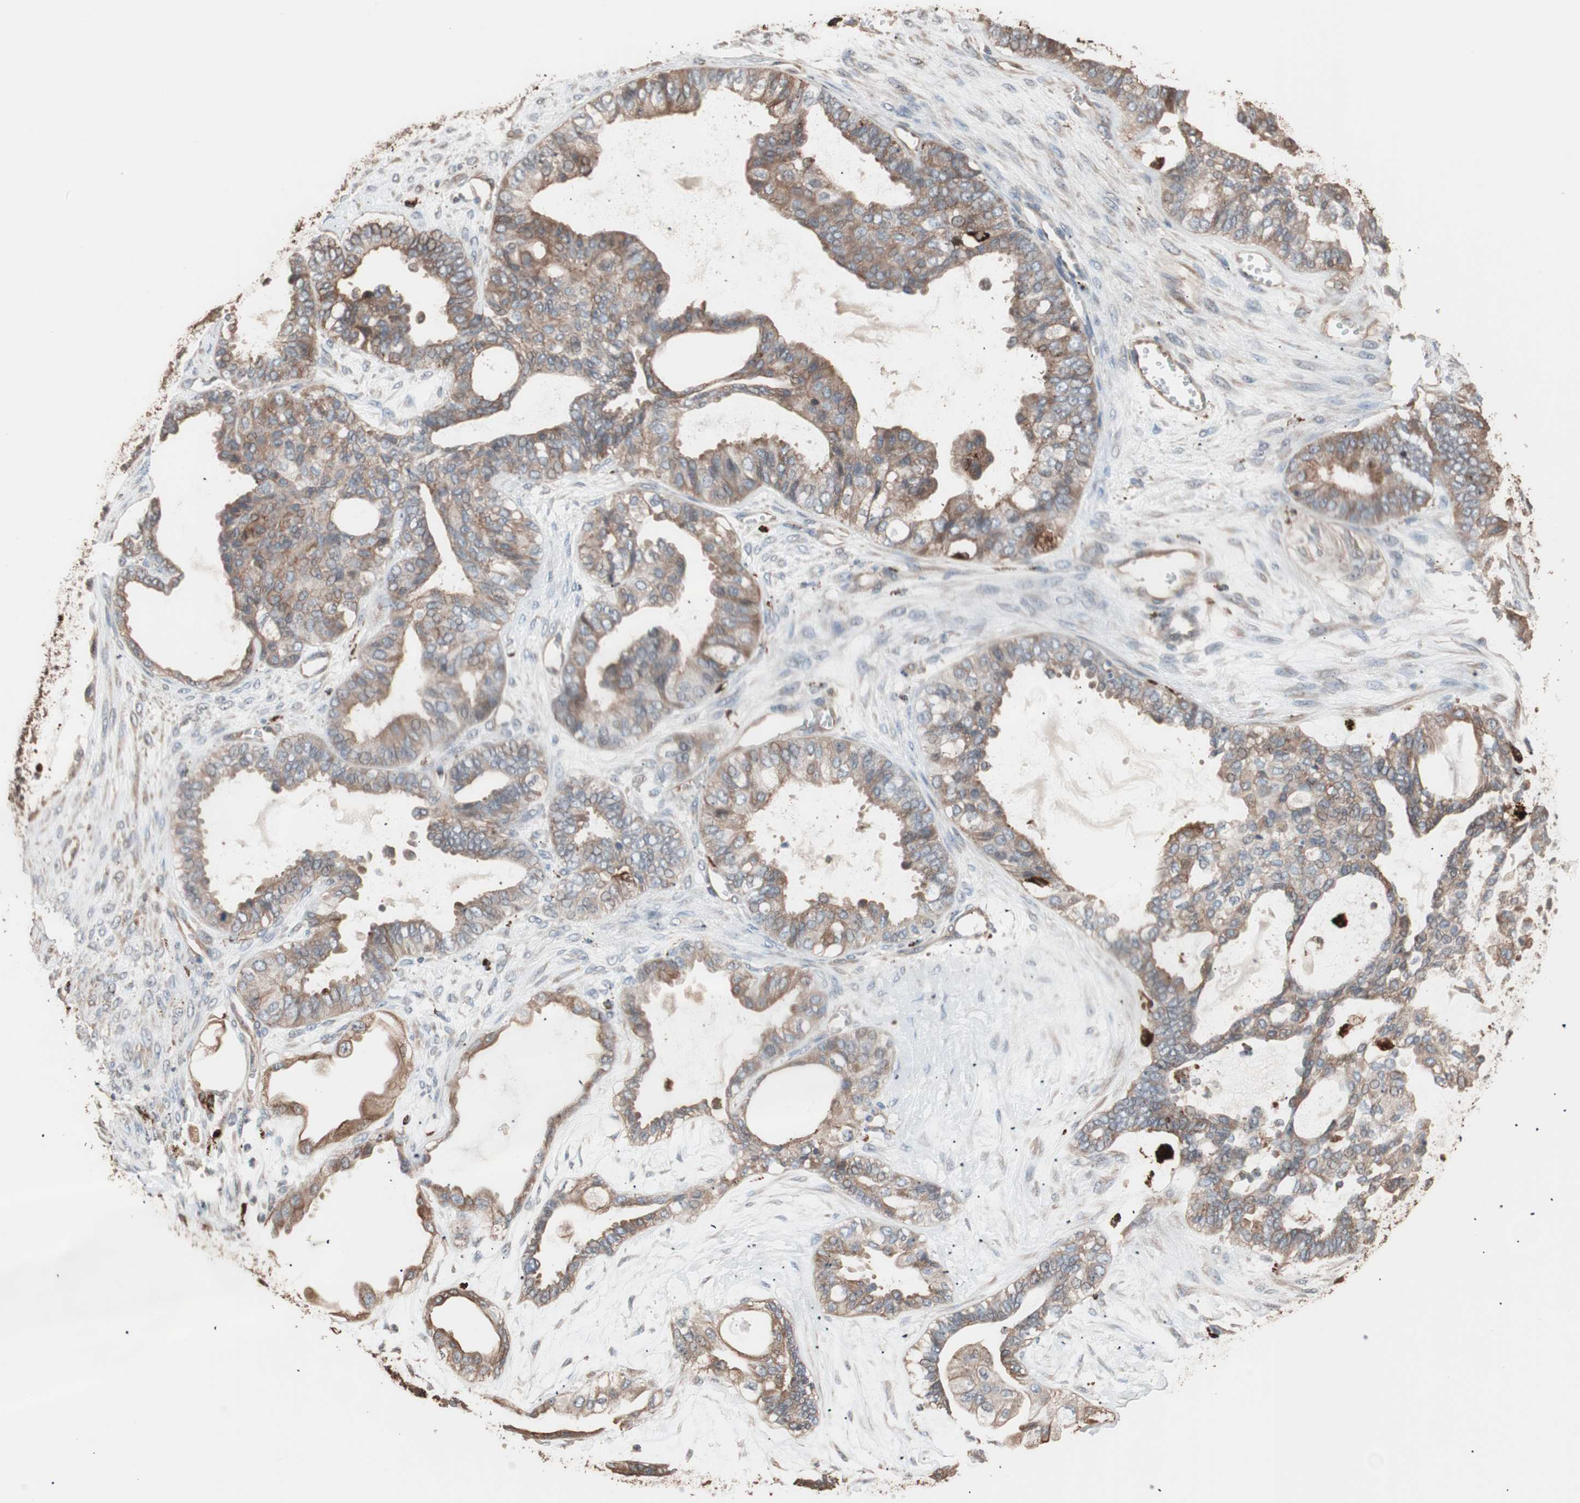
{"staining": {"intensity": "moderate", "quantity": "25%-75%", "location": "cytoplasmic/membranous"}, "tissue": "ovarian cancer", "cell_type": "Tumor cells", "image_type": "cancer", "snomed": [{"axis": "morphology", "description": "Carcinoma, NOS"}, {"axis": "morphology", "description": "Carcinoma, endometroid"}, {"axis": "topography", "description": "Ovary"}], "caption": "Brown immunohistochemical staining in ovarian cancer (endometroid carcinoma) reveals moderate cytoplasmic/membranous positivity in approximately 25%-75% of tumor cells.", "gene": "CCT3", "patient": {"sex": "female", "age": 50}}